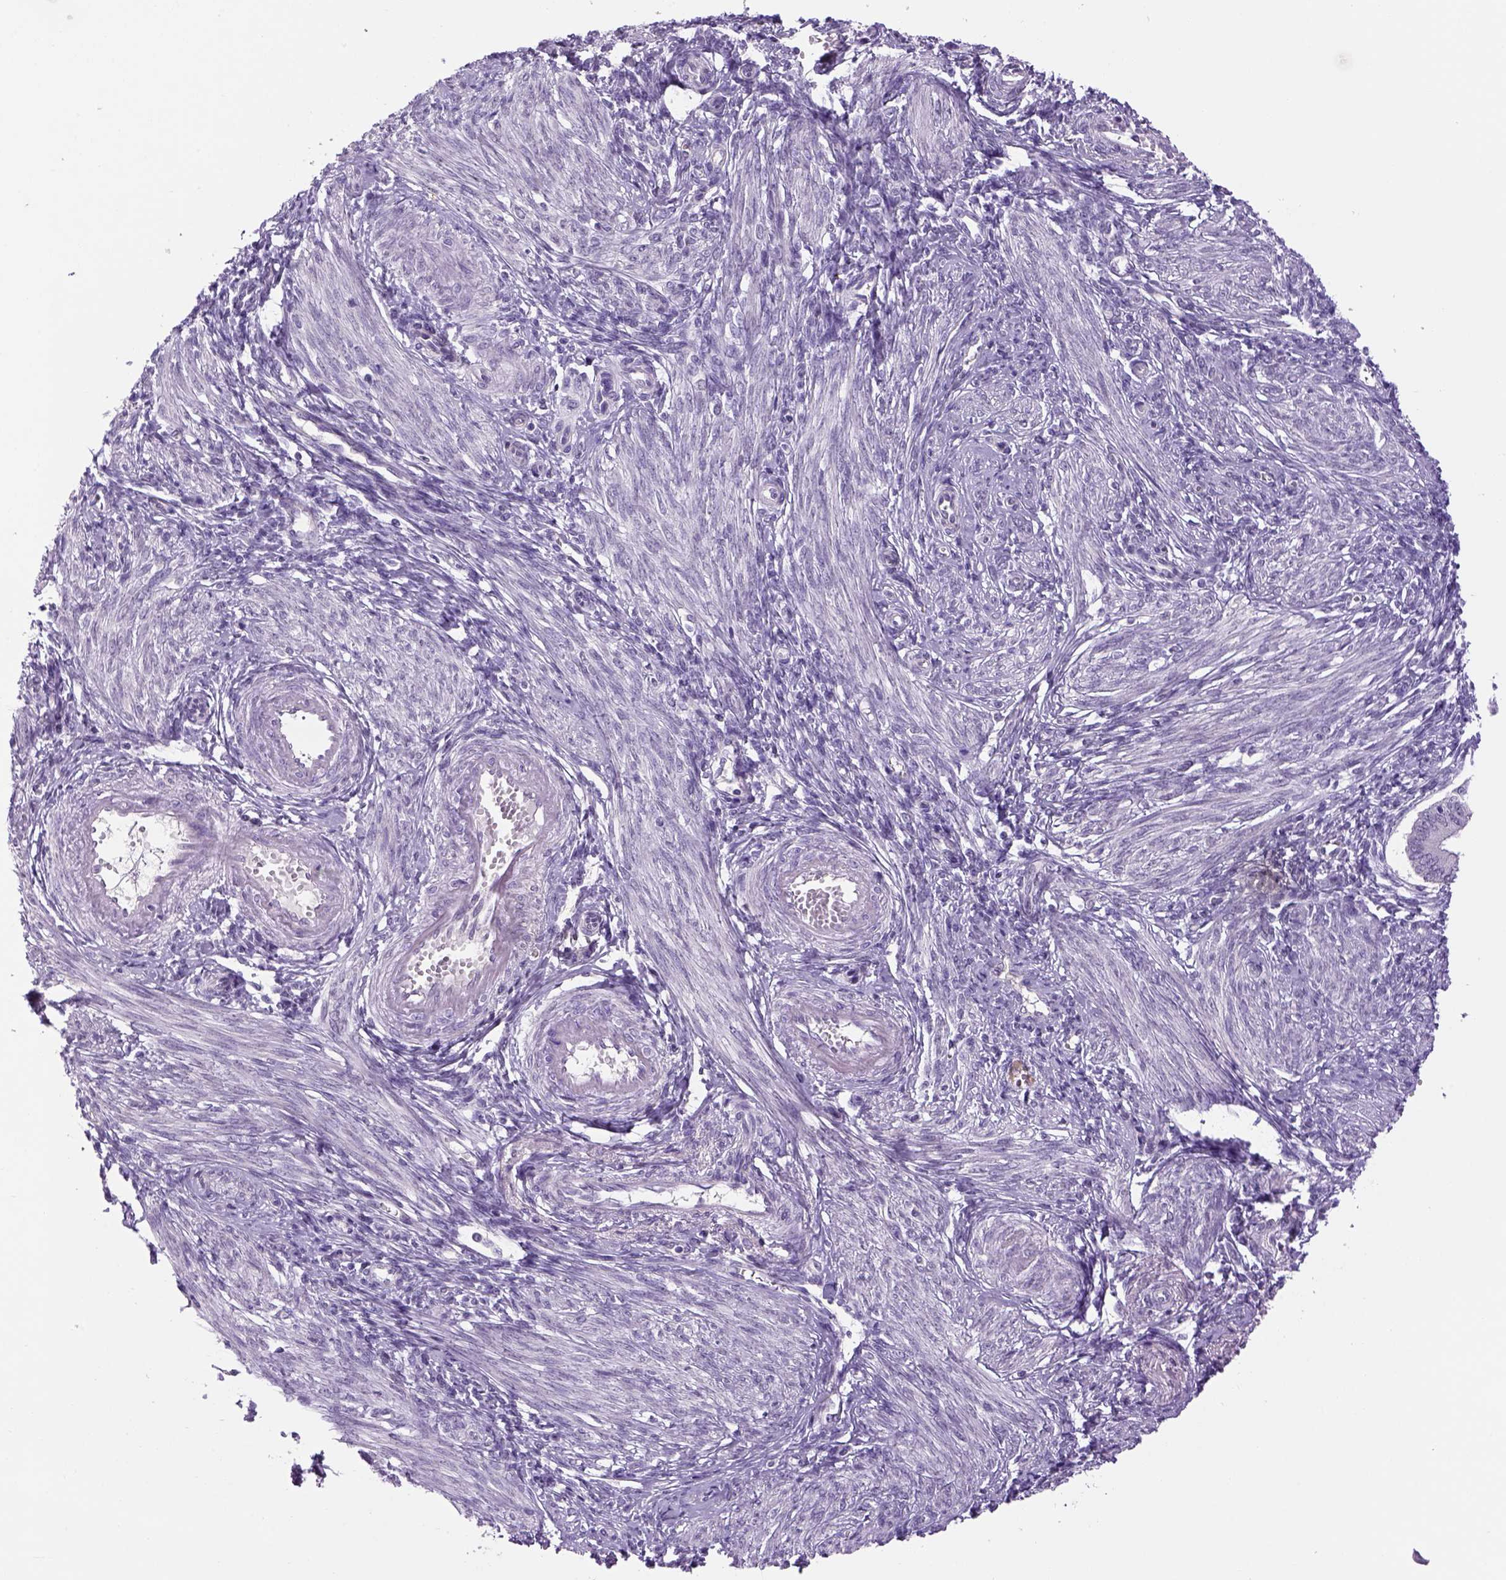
{"staining": {"intensity": "negative", "quantity": "none", "location": "none"}, "tissue": "endometrium", "cell_type": "Cells in endometrial stroma", "image_type": "normal", "snomed": [{"axis": "morphology", "description": "Normal tissue, NOS"}, {"axis": "topography", "description": "Endometrium"}], "caption": "Immunohistochemistry (IHC) of unremarkable human endometrium shows no expression in cells in endometrial stroma.", "gene": "DBH", "patient": {"sex": "female", "age": 42}}